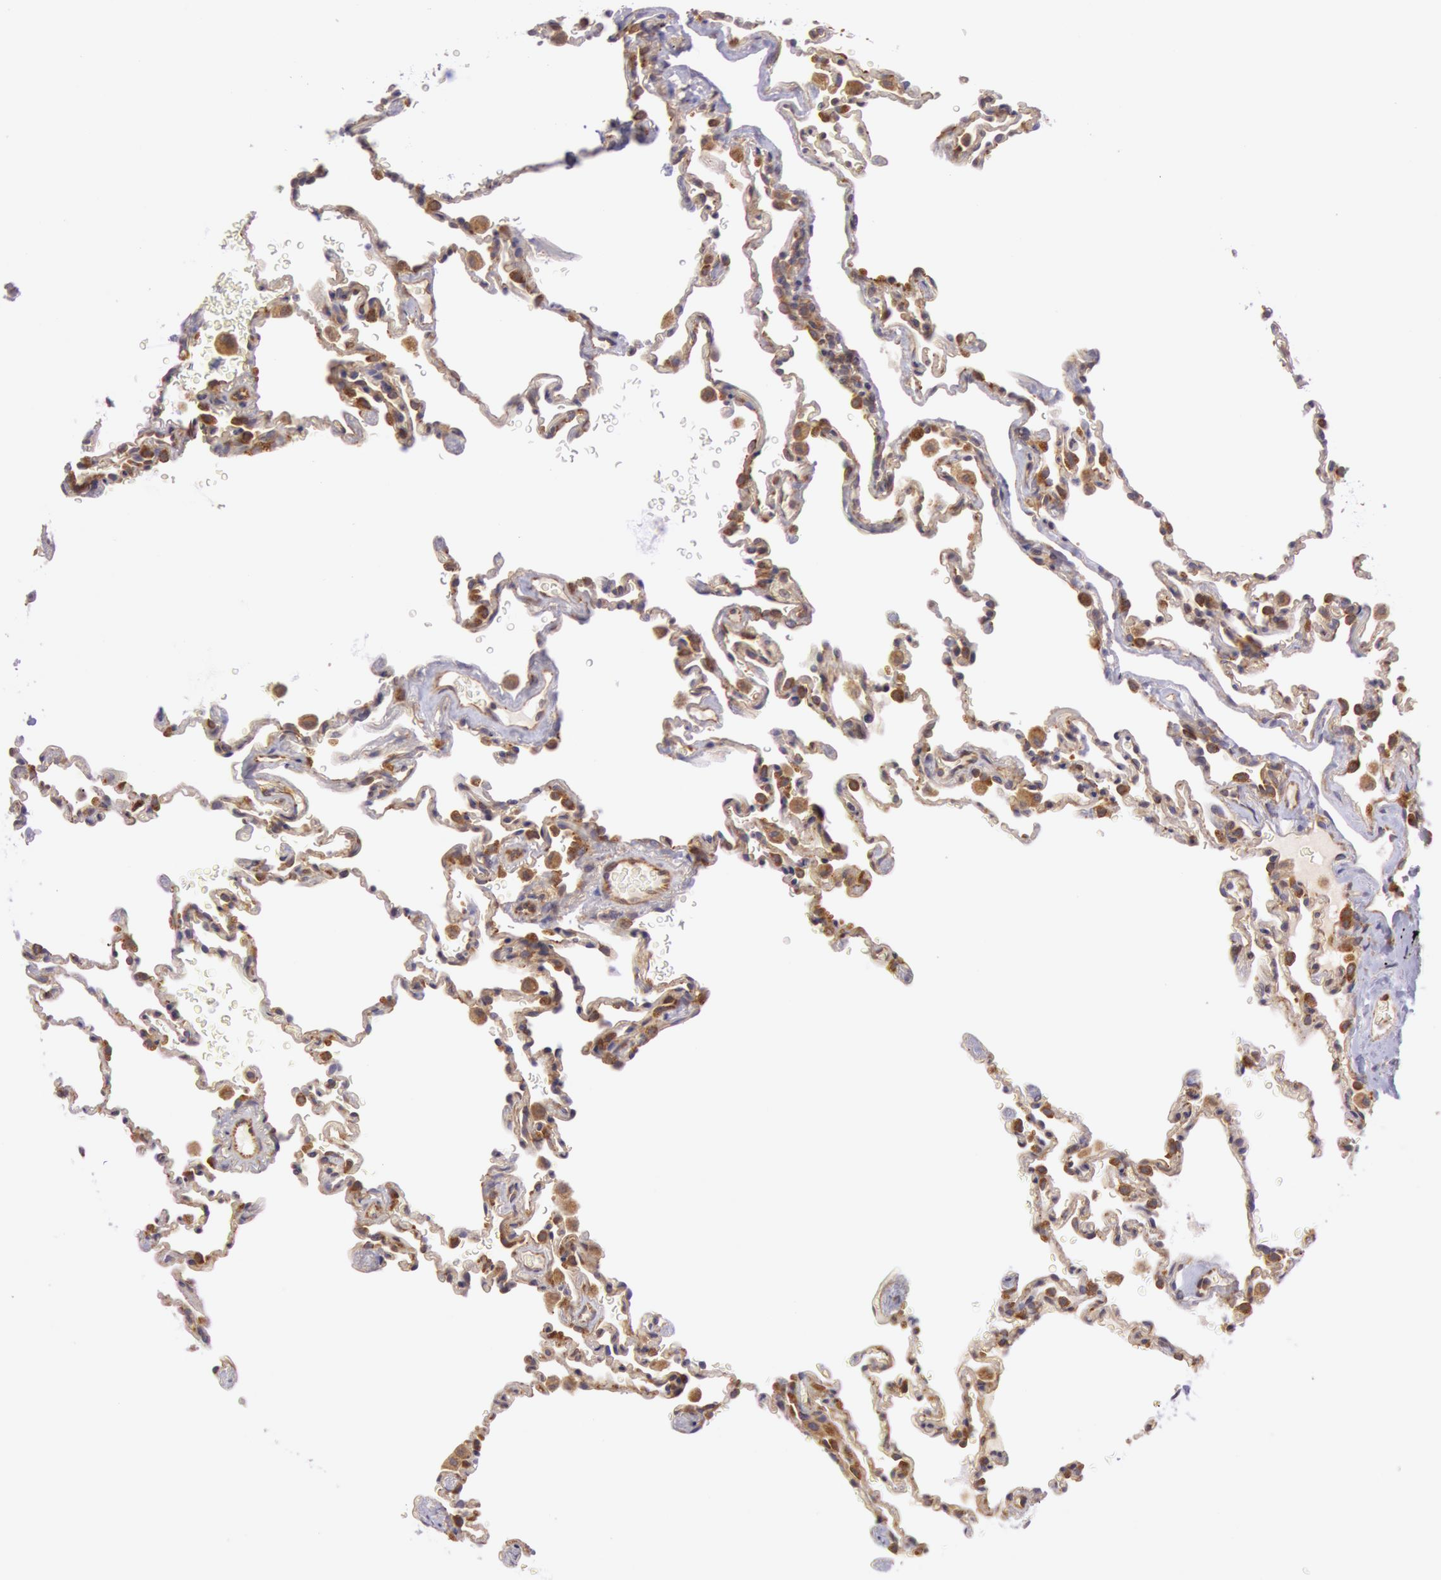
{"staining": {"intensity": "moderate", "quantity": "25%-75%", "location": "cytoplasmic/membranous"}, "tissue": "lung", "cell_type": "Alveolar cells", "image_type": "normal", "snomed": [{"axis": "morphology", "description": "Normal tissue, NOS"}, {"axis": "topography", "description": "Lung"}], "caption": "Alveolar cells exhibit medium levels of moderate cytoplasmic/membranous staining in about 25%-75% of cells in unremarkable lung. (Brightfield microscopy of DAB IHC at high magnification).", "gene": "CHUK", "patient": {"sex": "male", "age": 59}}